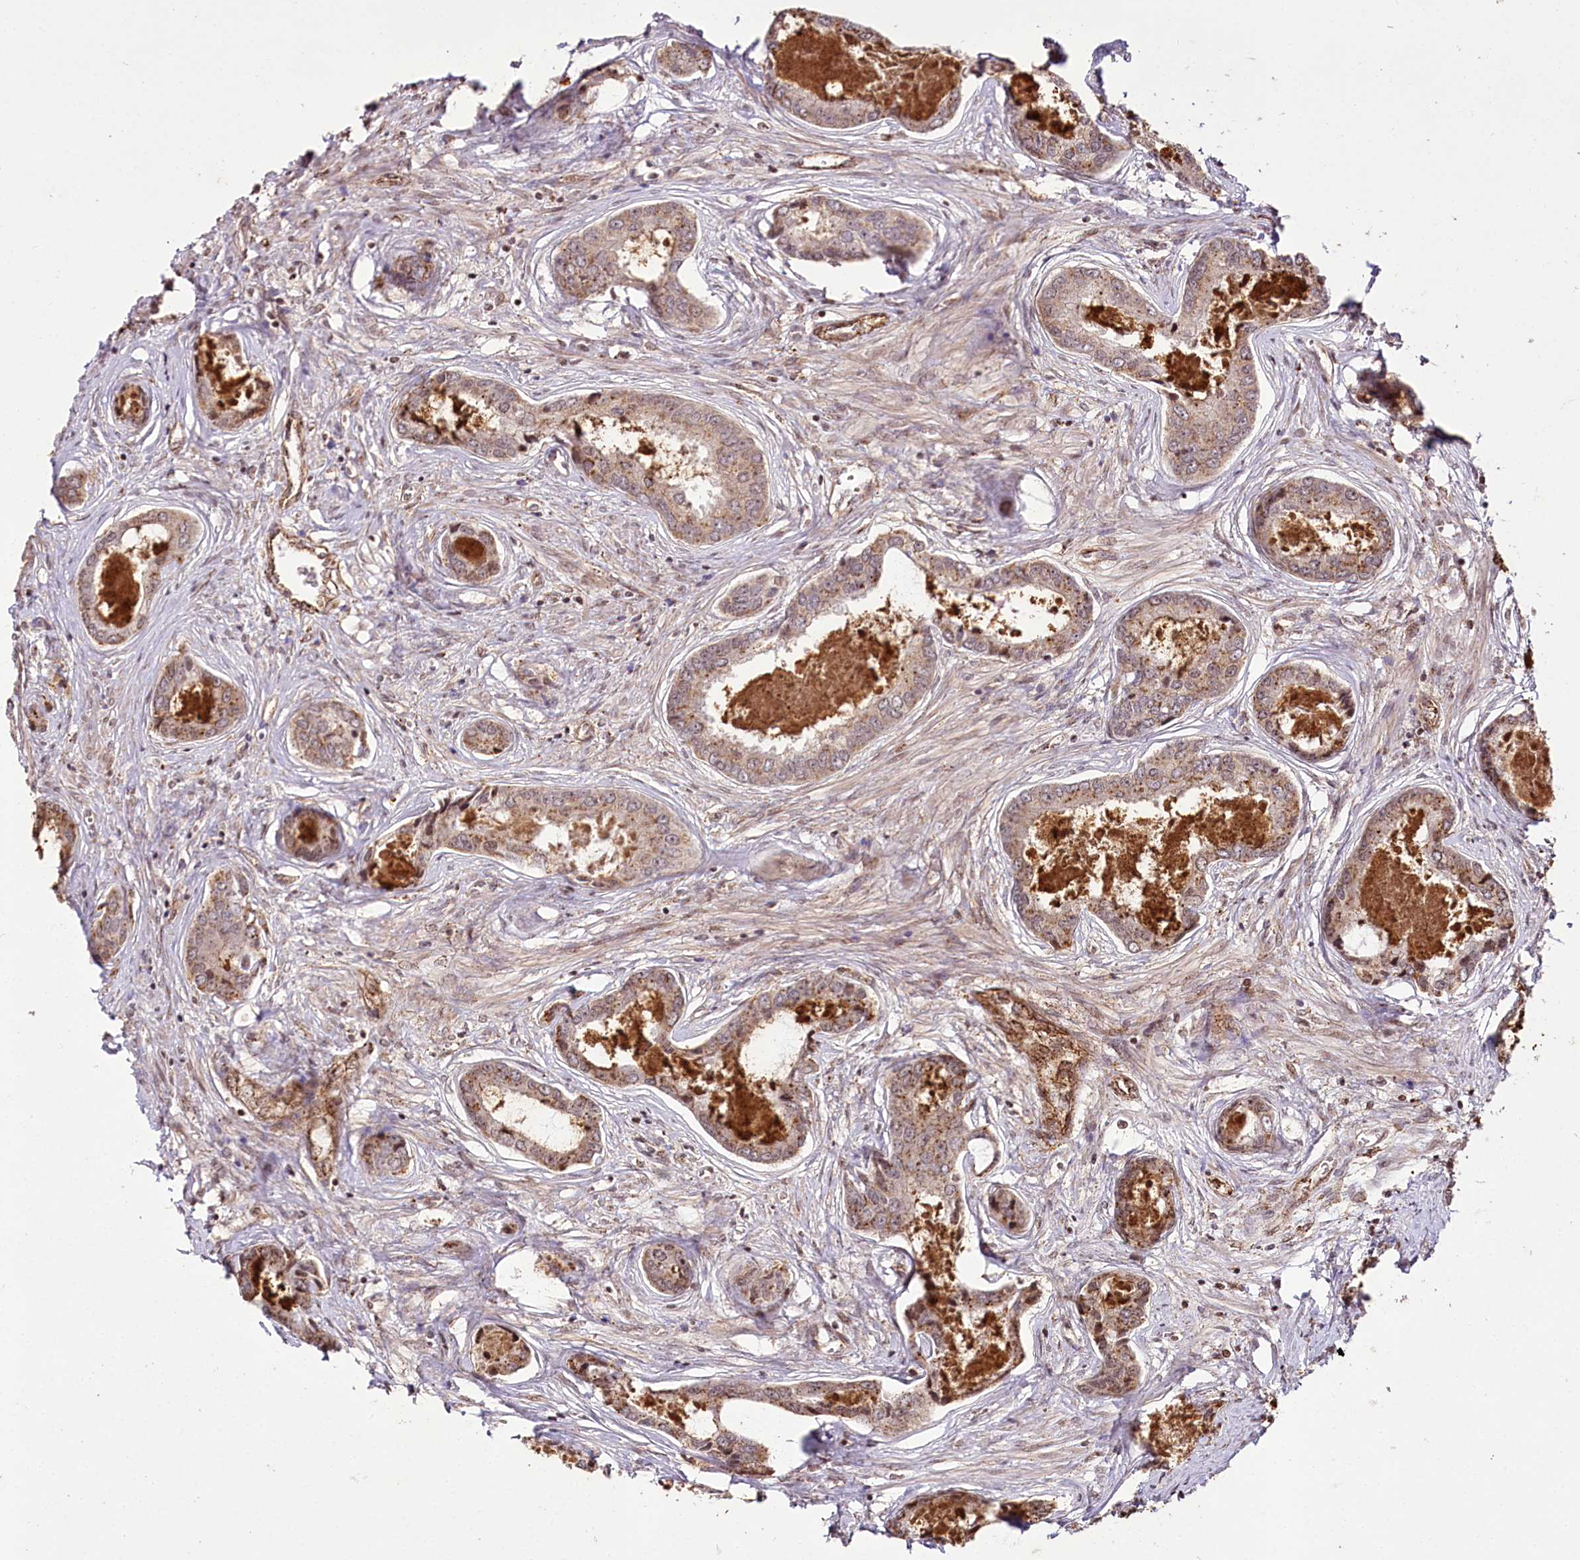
{"staining": {"intensity": "moderate", "quantity": "<25%", "location": "cytoplasmic/membranous"}, "tissue": "prostate cancer", "cell_type": "Tumor cells", "image_type": "cancer", "snomed": [{"axis": "morphology", "description": "Adenocarcinoma, Low grade"}, {"axis": "topography", "description": "Prostate"}], "caption": "Immunohistochemistry (DAB (3,3'-diaminobenzidine)) staining of human prostate adenocarcinoma (low-grade) exhibits moderate cytoplasmic/membranous protein positivity in approximately <25% of tumor cells.", "gene": "HOXC8", "patient": {"sex": "male", "age": 68}}